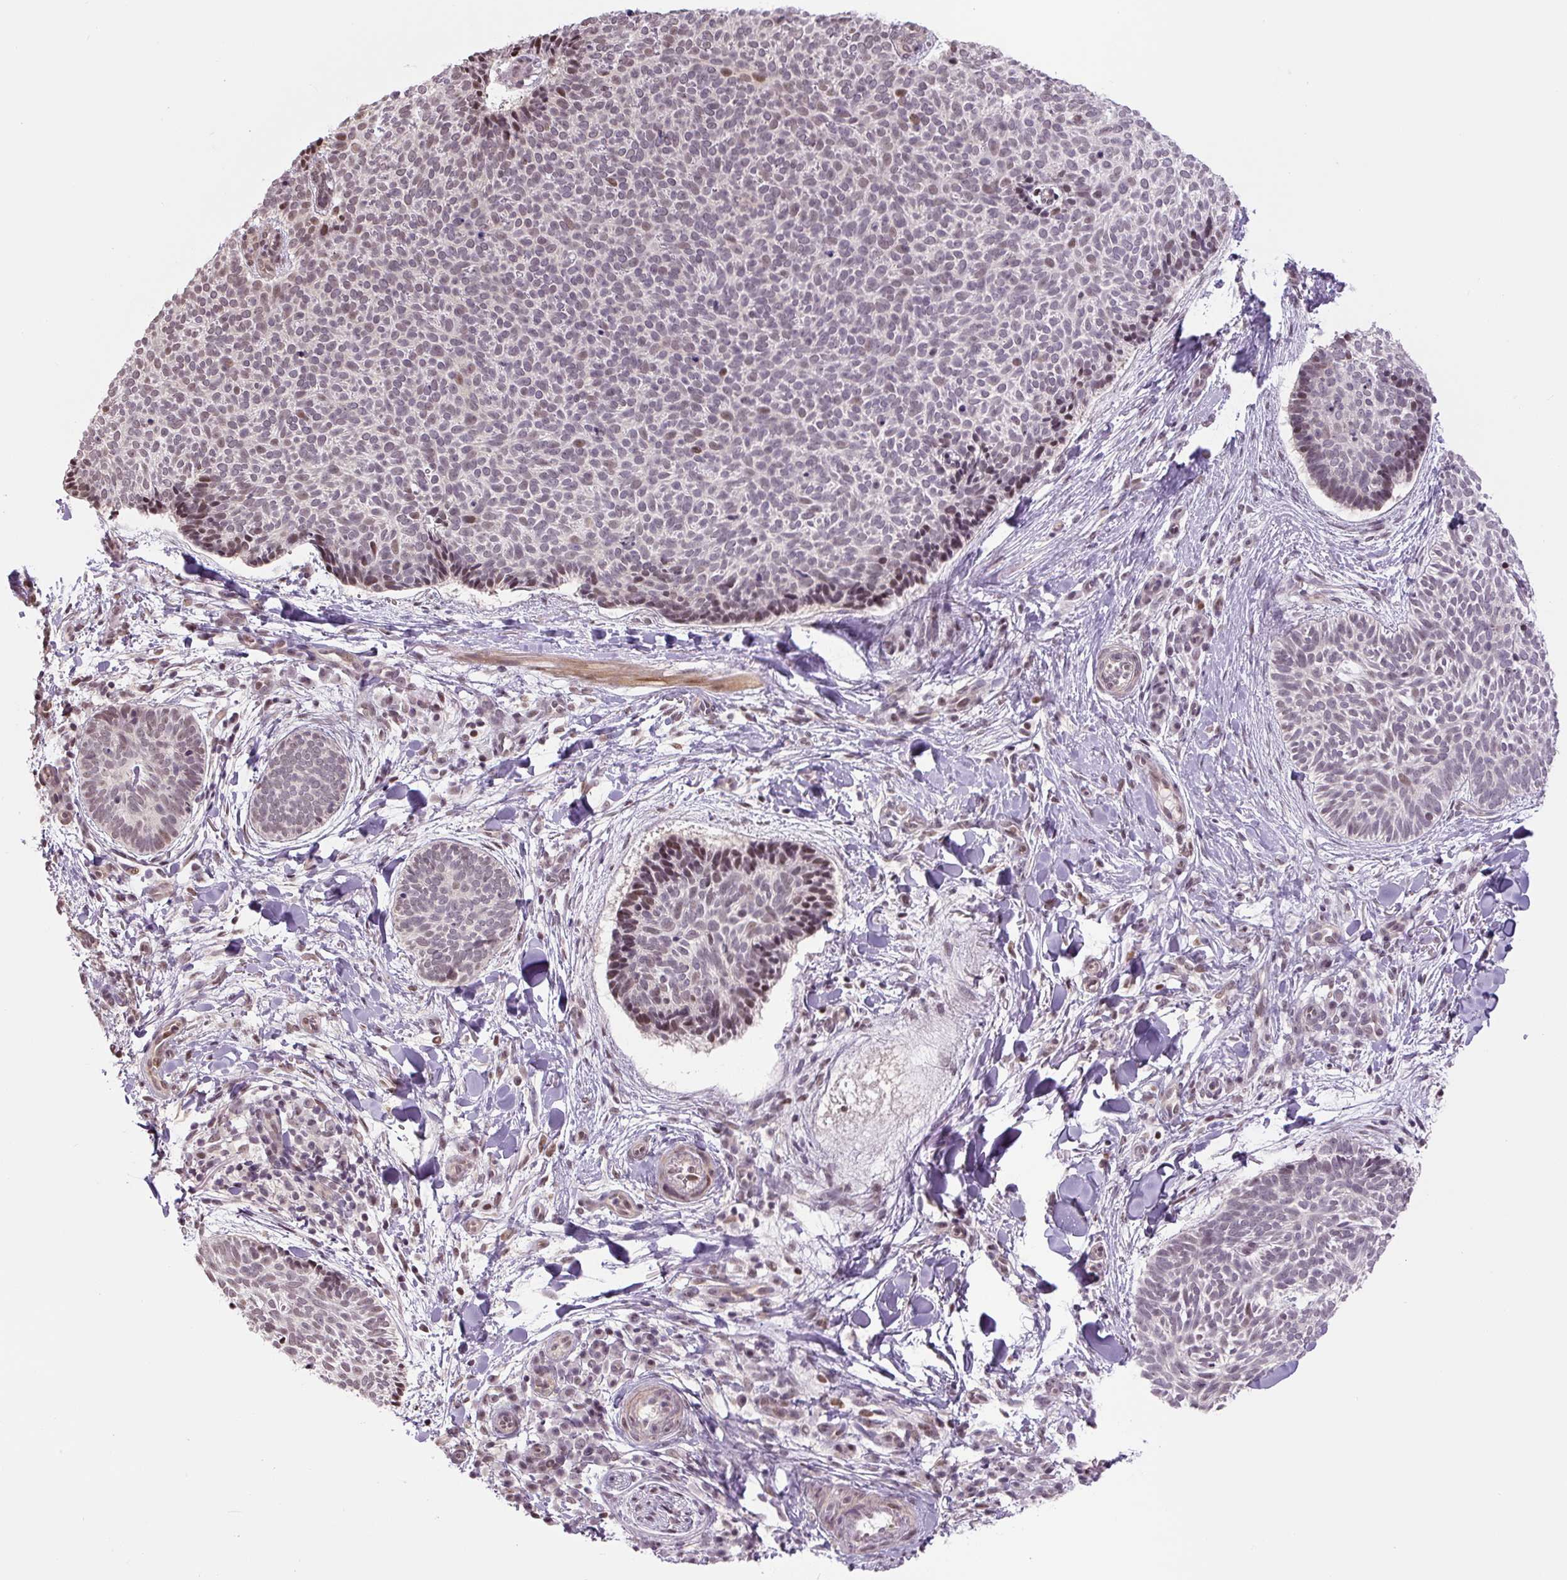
{"staining": {"intensity": "moderate", "quantity": "<25%", "location": "nuclear"}, "tissue": "skin cancer", "cell_type": "Tumor cells", "image_type": "cancer", "snomed": [{"axis": "morphology", "description": "Normal tissue, NOS"}, {"axis": "morphology", "description": "Basal cell carcinoma"}, {"axis": "topography", "description": "Skin"}], "caption": "Tumor cells show low levels of moderate nuclear staining in approximately <25% of cells in human skin basal cell carcinoma. The staining was performed using DAB (3,3'-diaminobenzidine) to visualize the protein expression in brown, while the nuclei were stained in blue with hematoxylin (Magnification: 20x).", "gene": "TCFL5", "patient": {"sex": "male", "age": 50}}